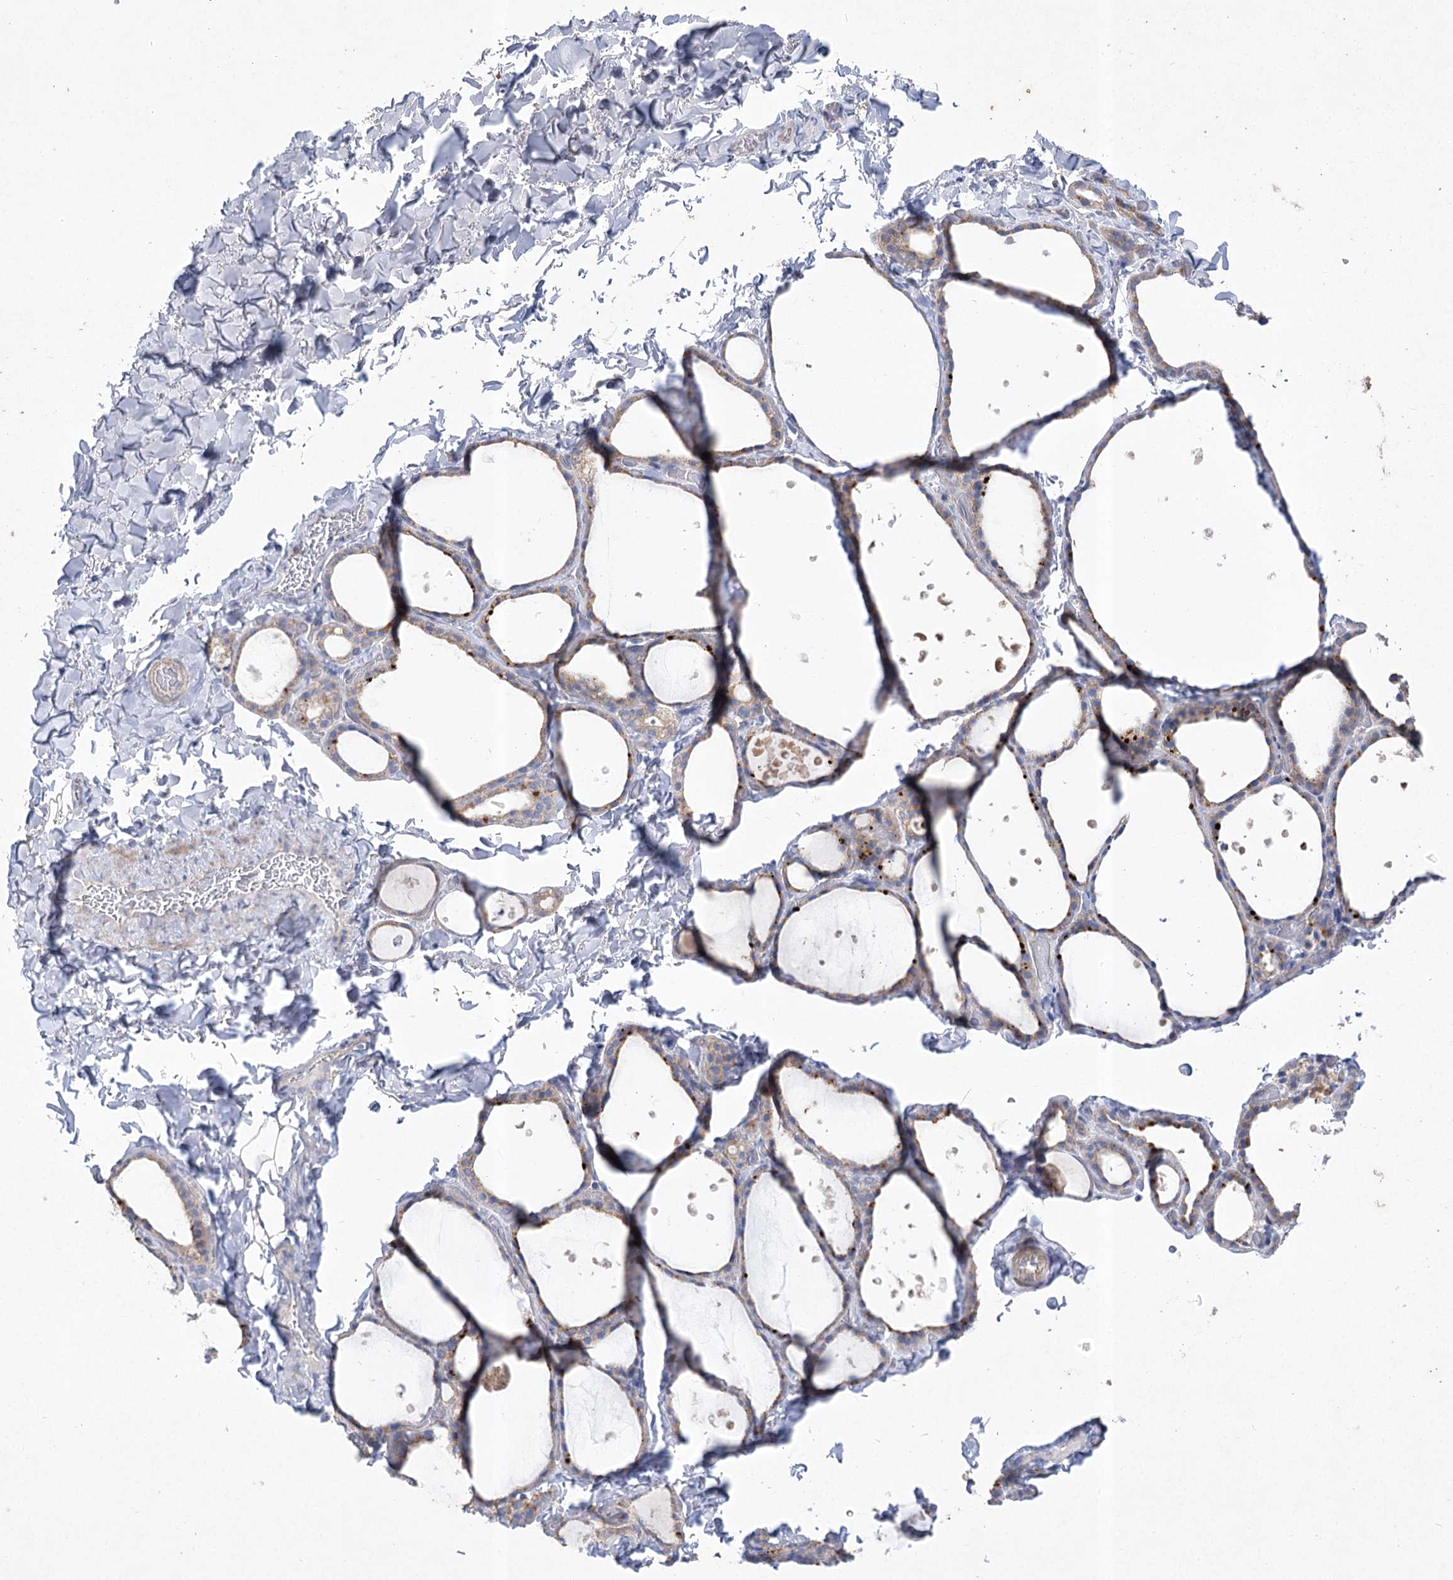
{"staining": {"intensity": "weak", "quantity": "25%-75%", "location": "cytoplasmic/membranous"}, "tissue": "thyroid gland", "cell_type": "Glandular cells", "image_type": "normal", "snomed": [{"axis": "morphology", "description": "Normal tissue, NOS"}, {"axis": "topography", "description": "Thyroid gland"}], "caption": "Thyroid gland stained with immunohistochemistry demonstrates weak cytoplasmic/membranous expression in about 25%-75% of glandular cells.", "gene": "ITSN2", "patient": {"sex": "female", "age": 44}}